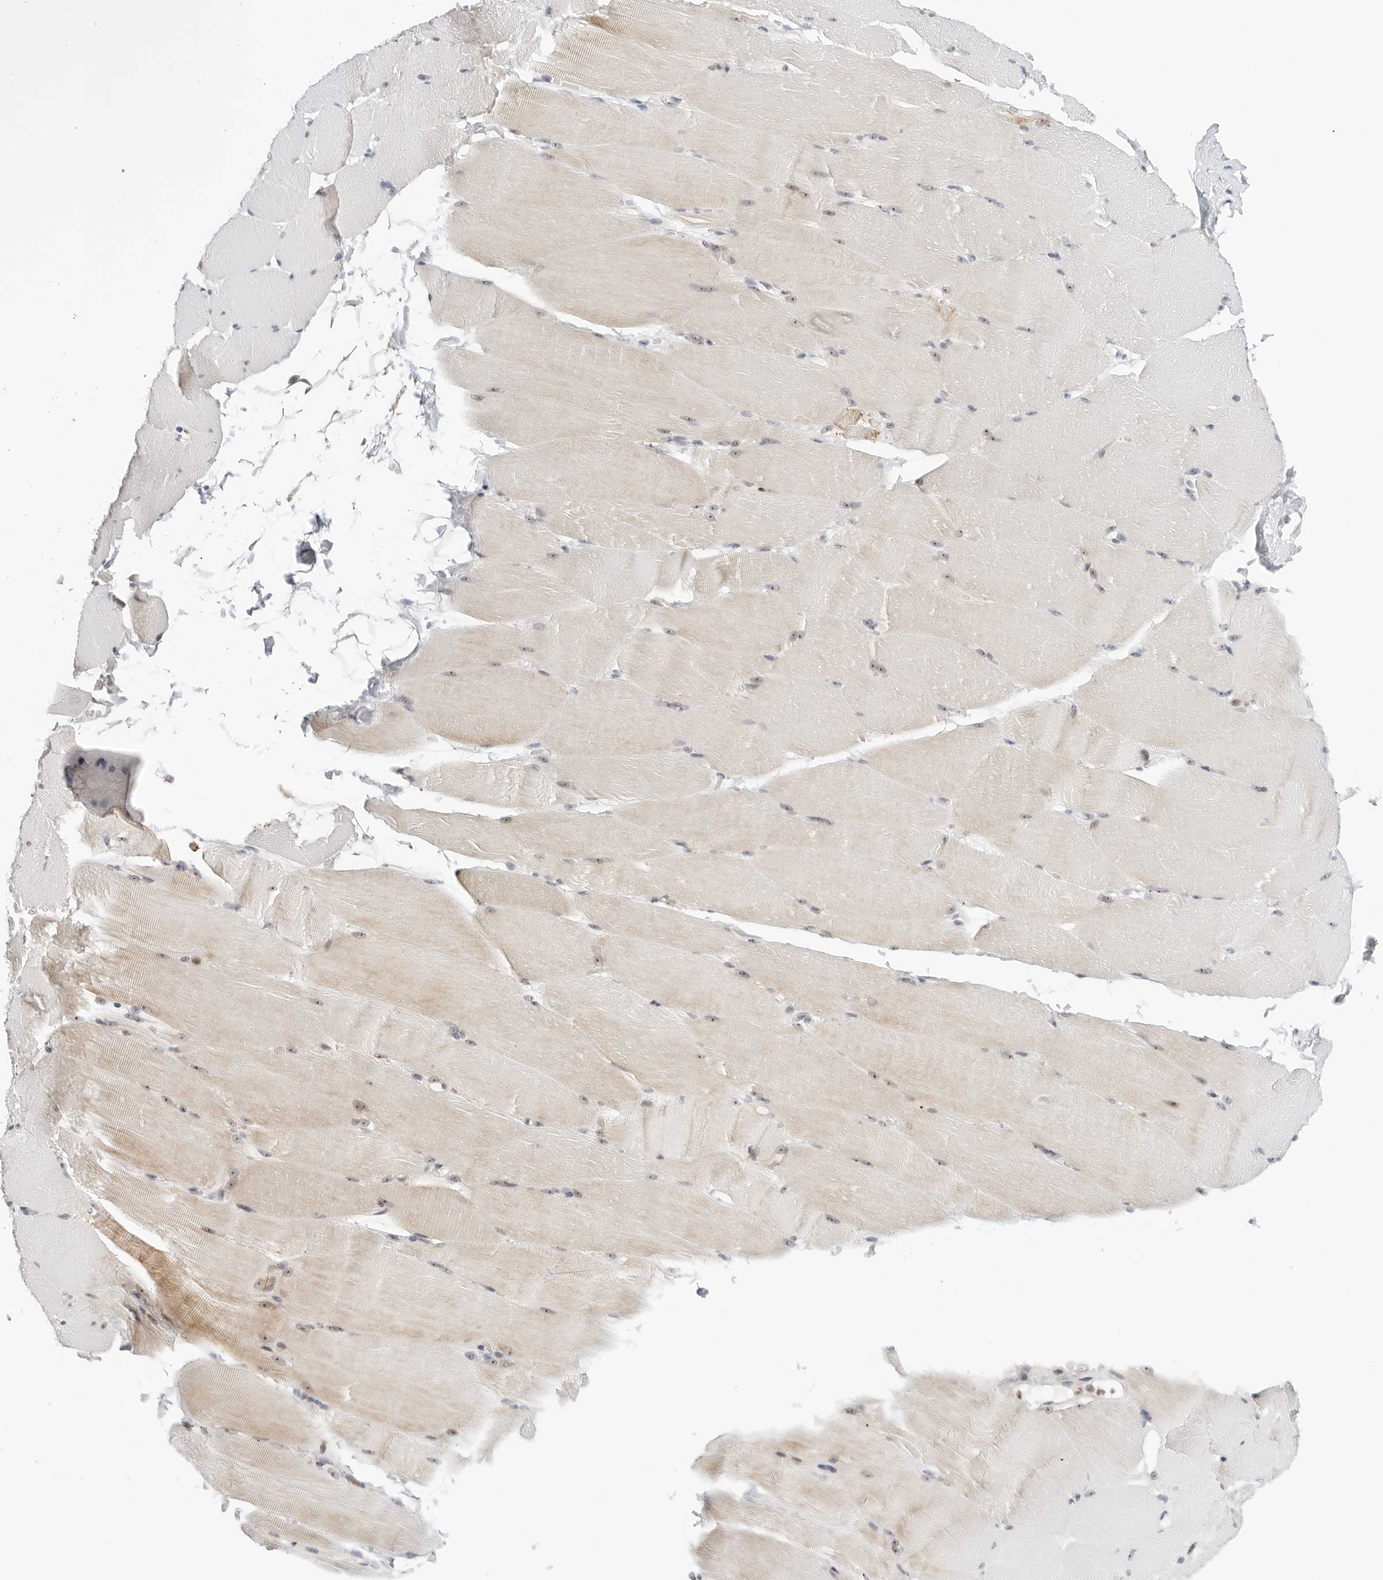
{"staining": {"intensity": "weak", "quantity": "25%-75%", "location": "cytoplasmic/membranous,nuclear"}, "tissue": "skeletal muscle", "cell_type": "Myocytes", "image_type": "normal", "snomed": [{"axis": "morphology", "description": "Normal tissue, NOS"}, {"axis": "topography", "description": "Skeletal muscle"}, {"axis": "topography", "description": "Parathyroid gland"}], "caption": "This is a micrograph of immunohistochemistry (IHC) staining of normal skeletal muscle, which shows weak expression in the cytoplasmic/membranous,nuclear of myocytes.", "gene": "RIMKLA", "patient": {"sex": "female", "age": 37}}